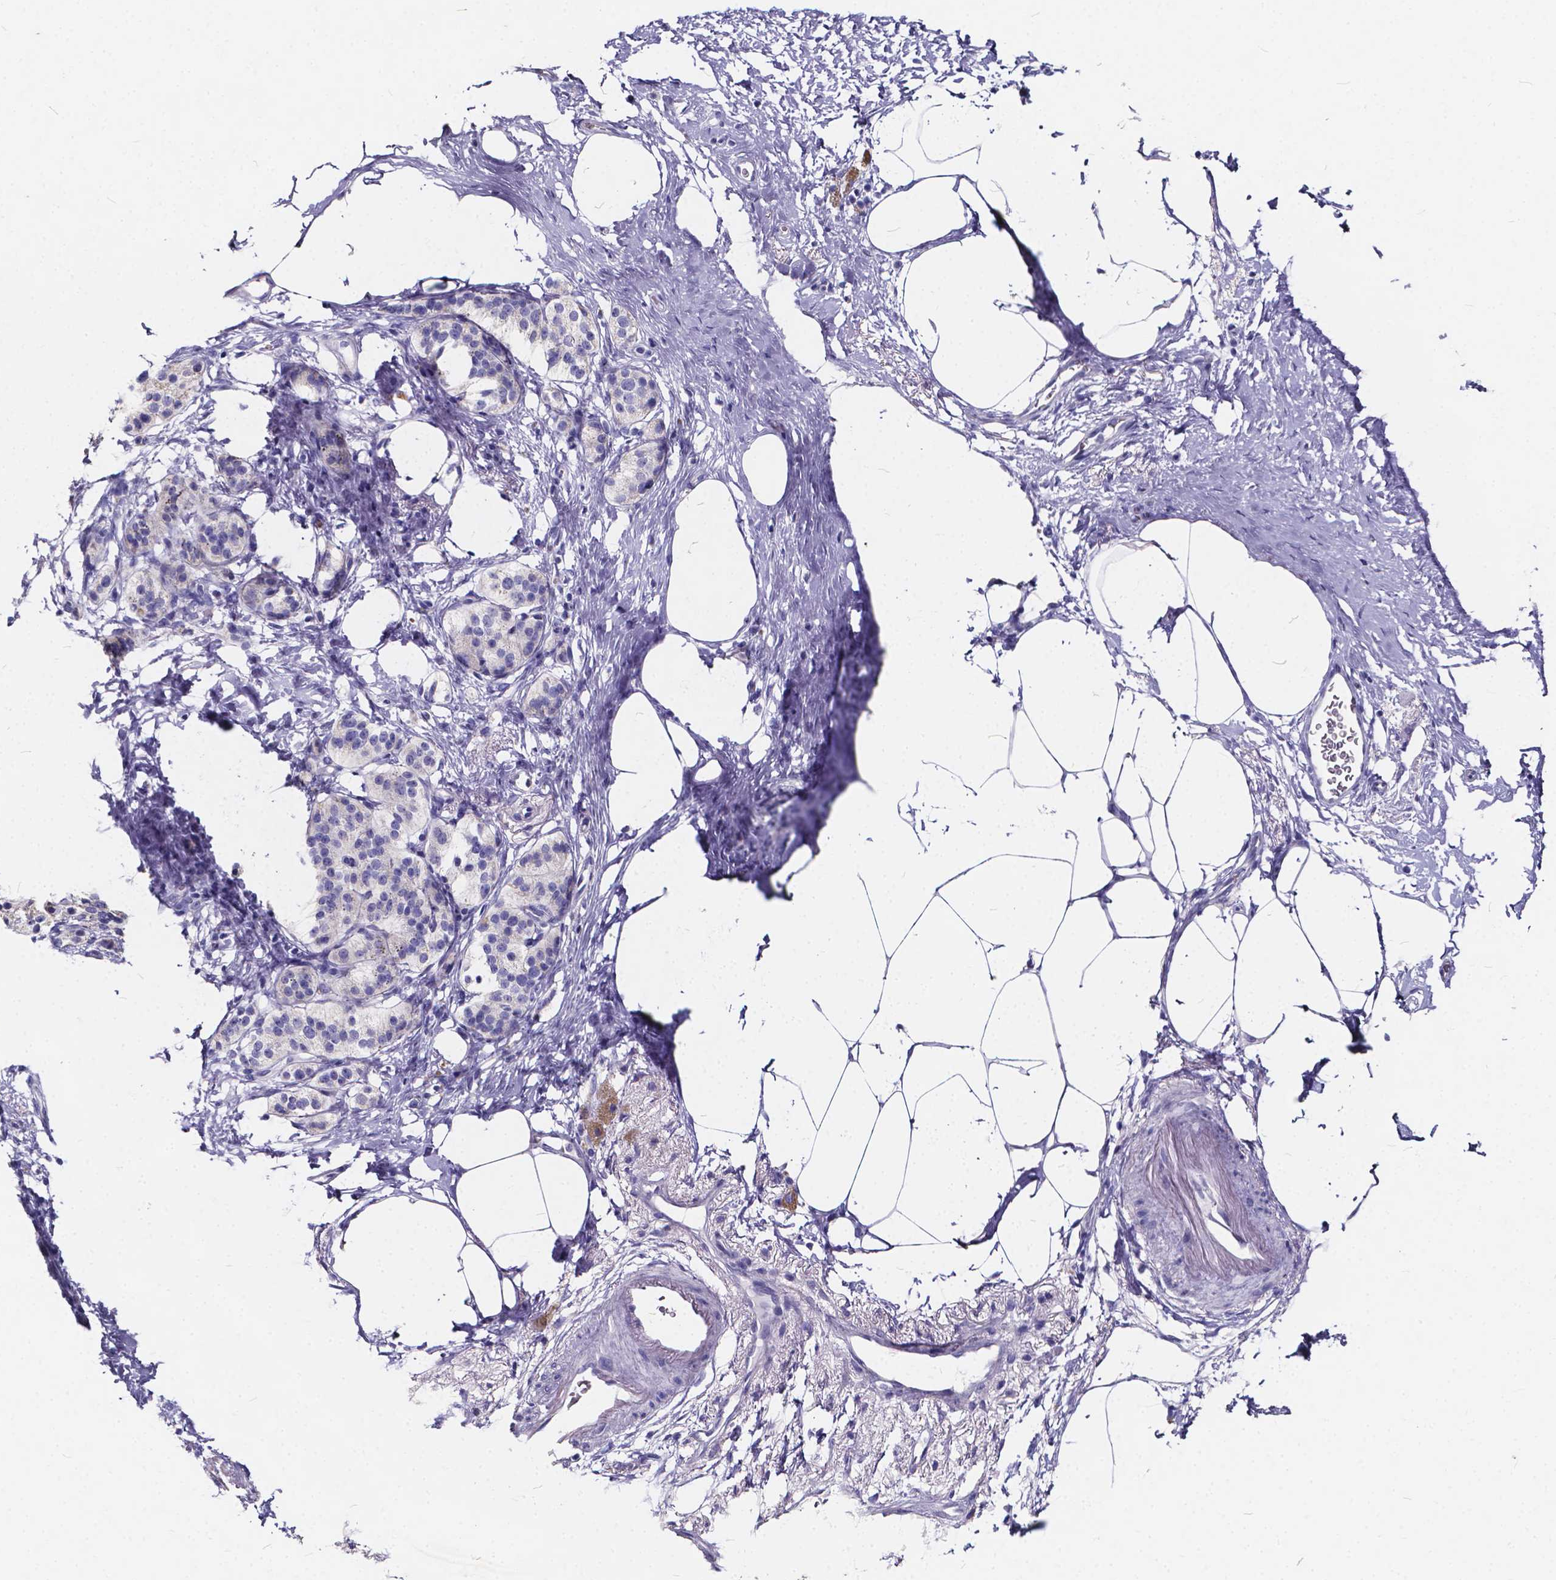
{"staining": {"intensity": "negative", "quantity": "none", "location": "none"}, "tissue": "pancreatic cancer", "cell_type": "Tumor cells", "image_type": "cancer", "snomed": [{"axis": "morphology", "description": "Adenocarcinoma, NOS"}, {"axis": "topography", "description": "Pancreas"}], "caption": "Micrograph shows no significant protein staining in tumor cells of pancreatic cancer (adenocarcinoma).", "gene": "SPEF2", "patient": {"sex": "female", "age": 72}}